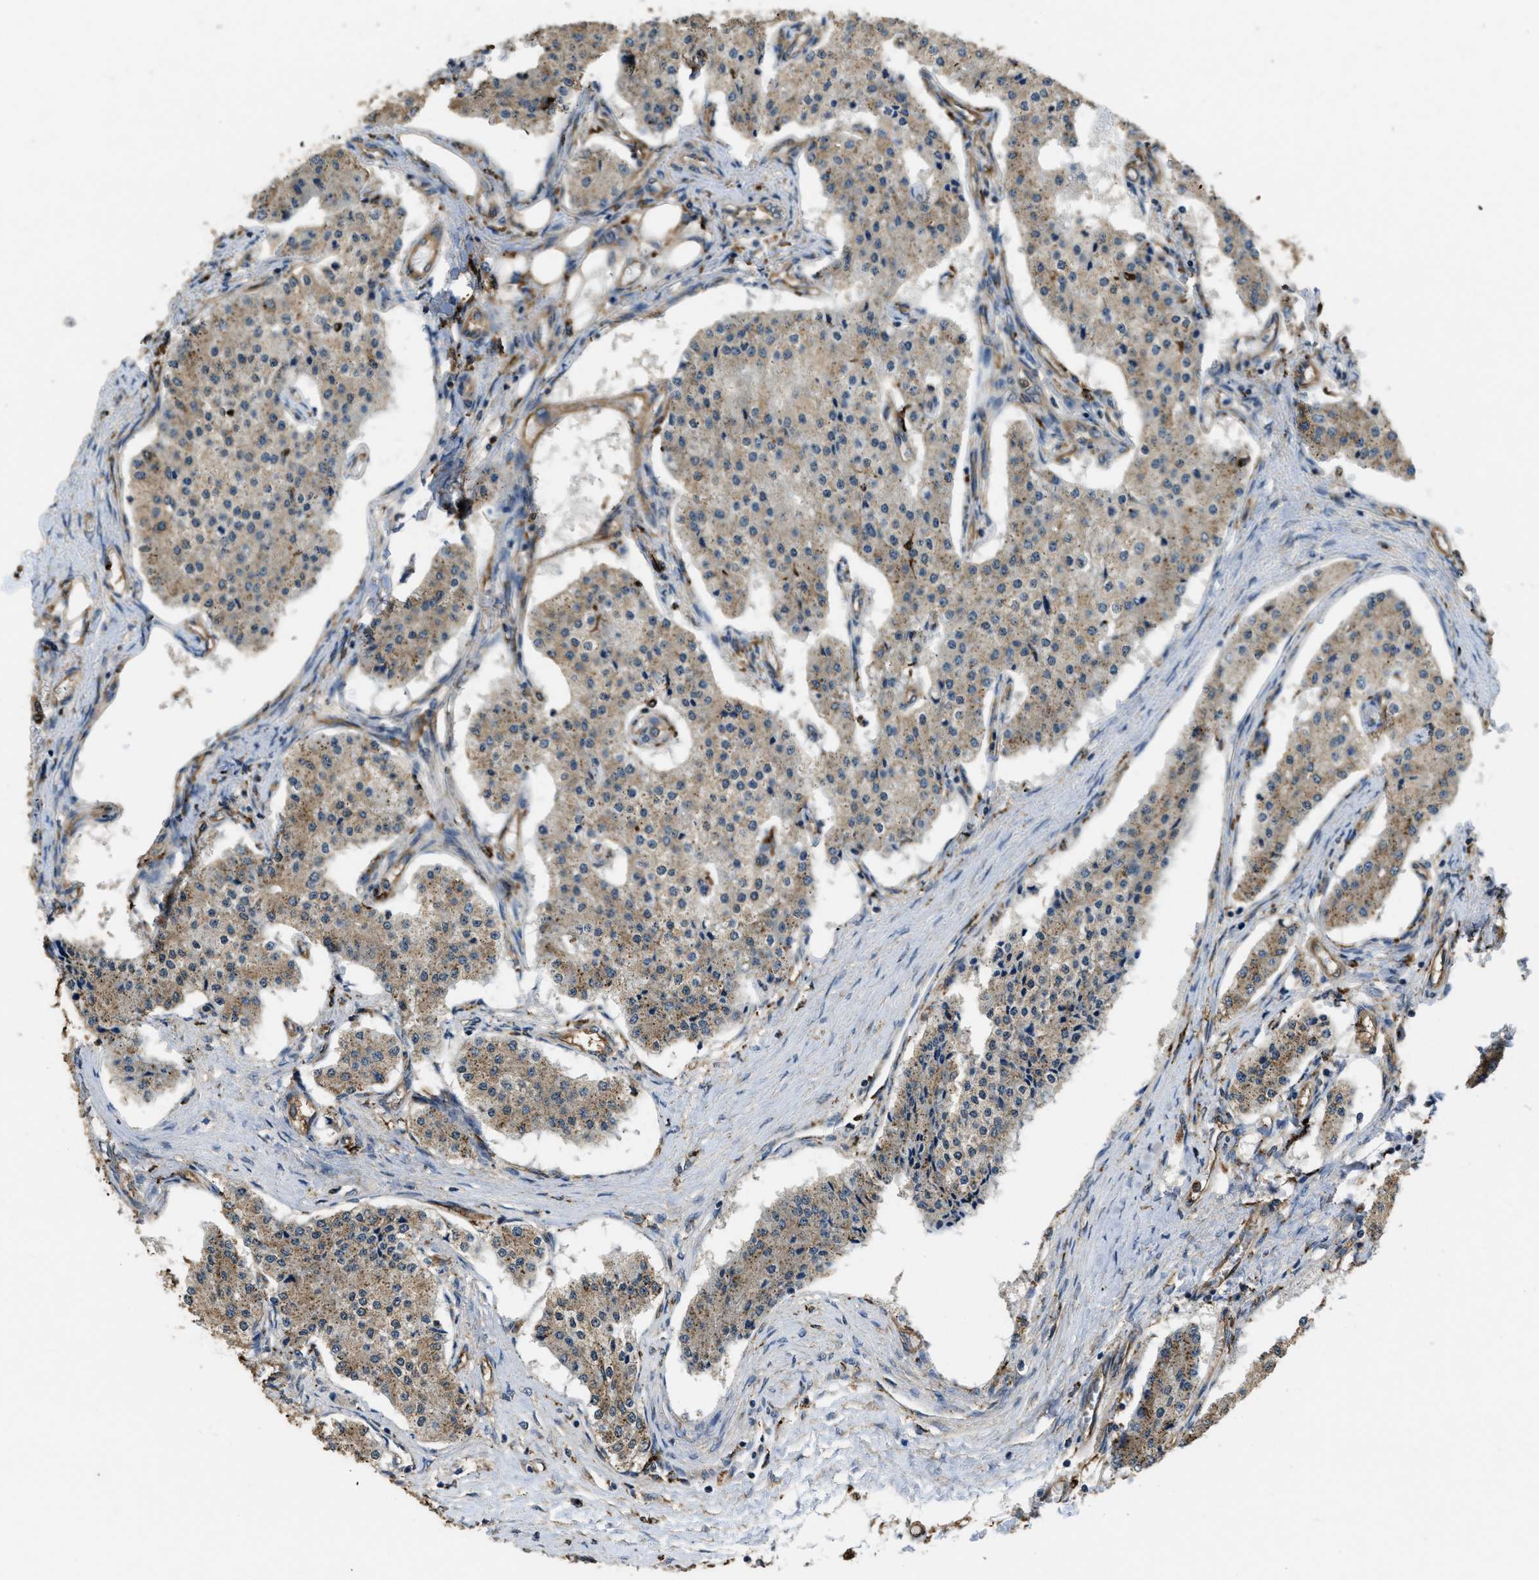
{"staining": {"intensity": "moderate", "quantity": ">75%", "location": "cytoplasmic/membranous"}, "tissue": "carcinoid", "cell_type": "Tumor cells", "image_type": "cancer", "snomed": [{"axis": "morphology", "description": "Carcinoid, malignant, NOS"}, {"axis": "topography", "description": "Colon"}], "caption": "Protein expression analysis of human malignant carcinoid reveals moderate cytoplasmic/membranous expression in about >75% of tumor cells. The staining is performed using DAB (3,3'-diaminobenzidine) brown chromogen to label protein expression. The nuclei are counter-stained blue using hematoxylin.", "gene": "BMPR2", "patient": {"sex": "female", "age": 52}}